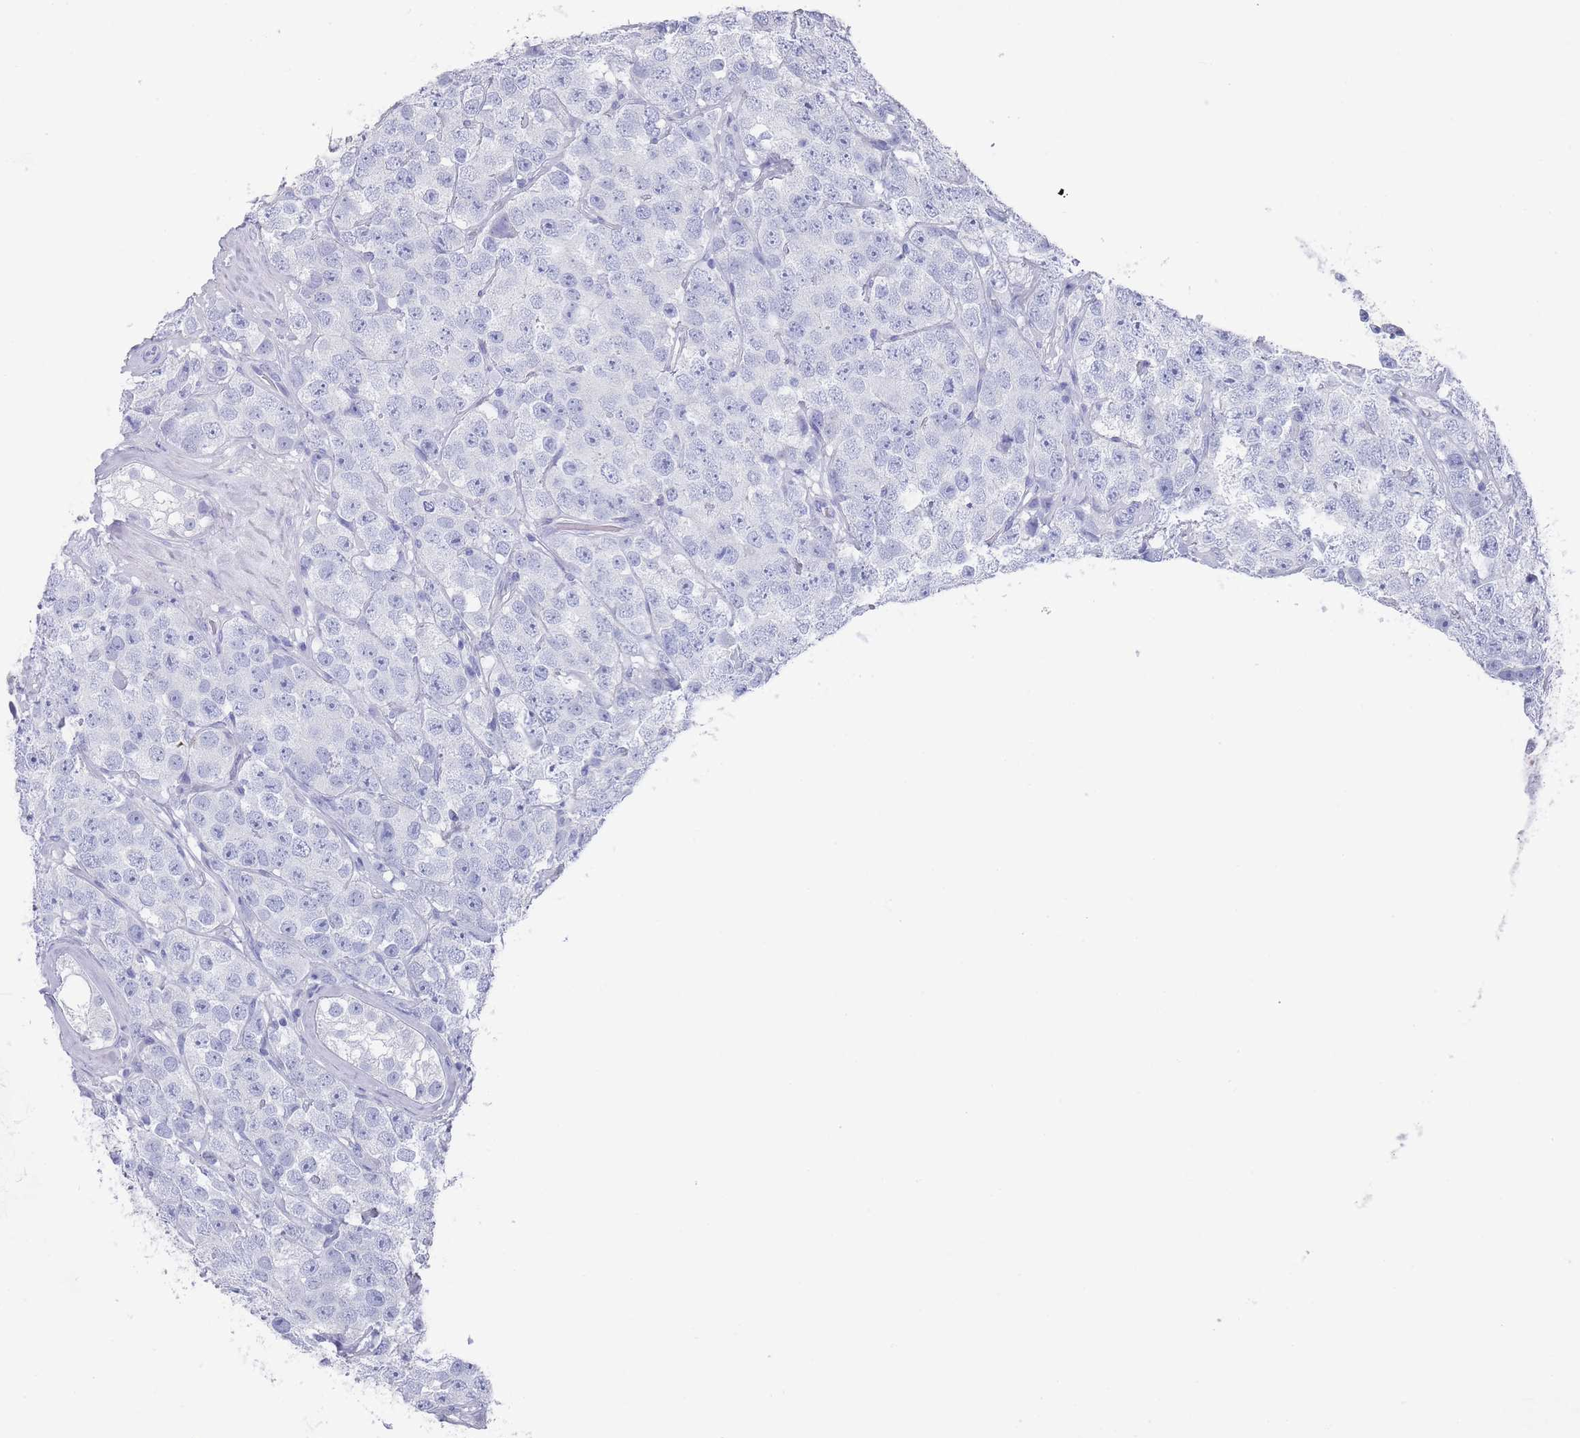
{"staining": {"intensity": "negative", "quantity": "none", "location": "none"}, "tissue": "testis cancer", "cell_type": "Tumor cells", "image_type": "cancer", "snomed": [{"axis": "morphology", "description": "Seminoma, NOS"}, {"axis": "topography", "description": "Testis"}], "caption": "The photomicrograph reveals no significant positivity in tumor cells of testis cancer (seminoma). (DAB (3,3'-diaminobenzidine) immunohistochemistry visualized using brightfield microscopy, high magnification).", "gene": "RAB2B", "patient": {"sex": "male", "age": 28}}